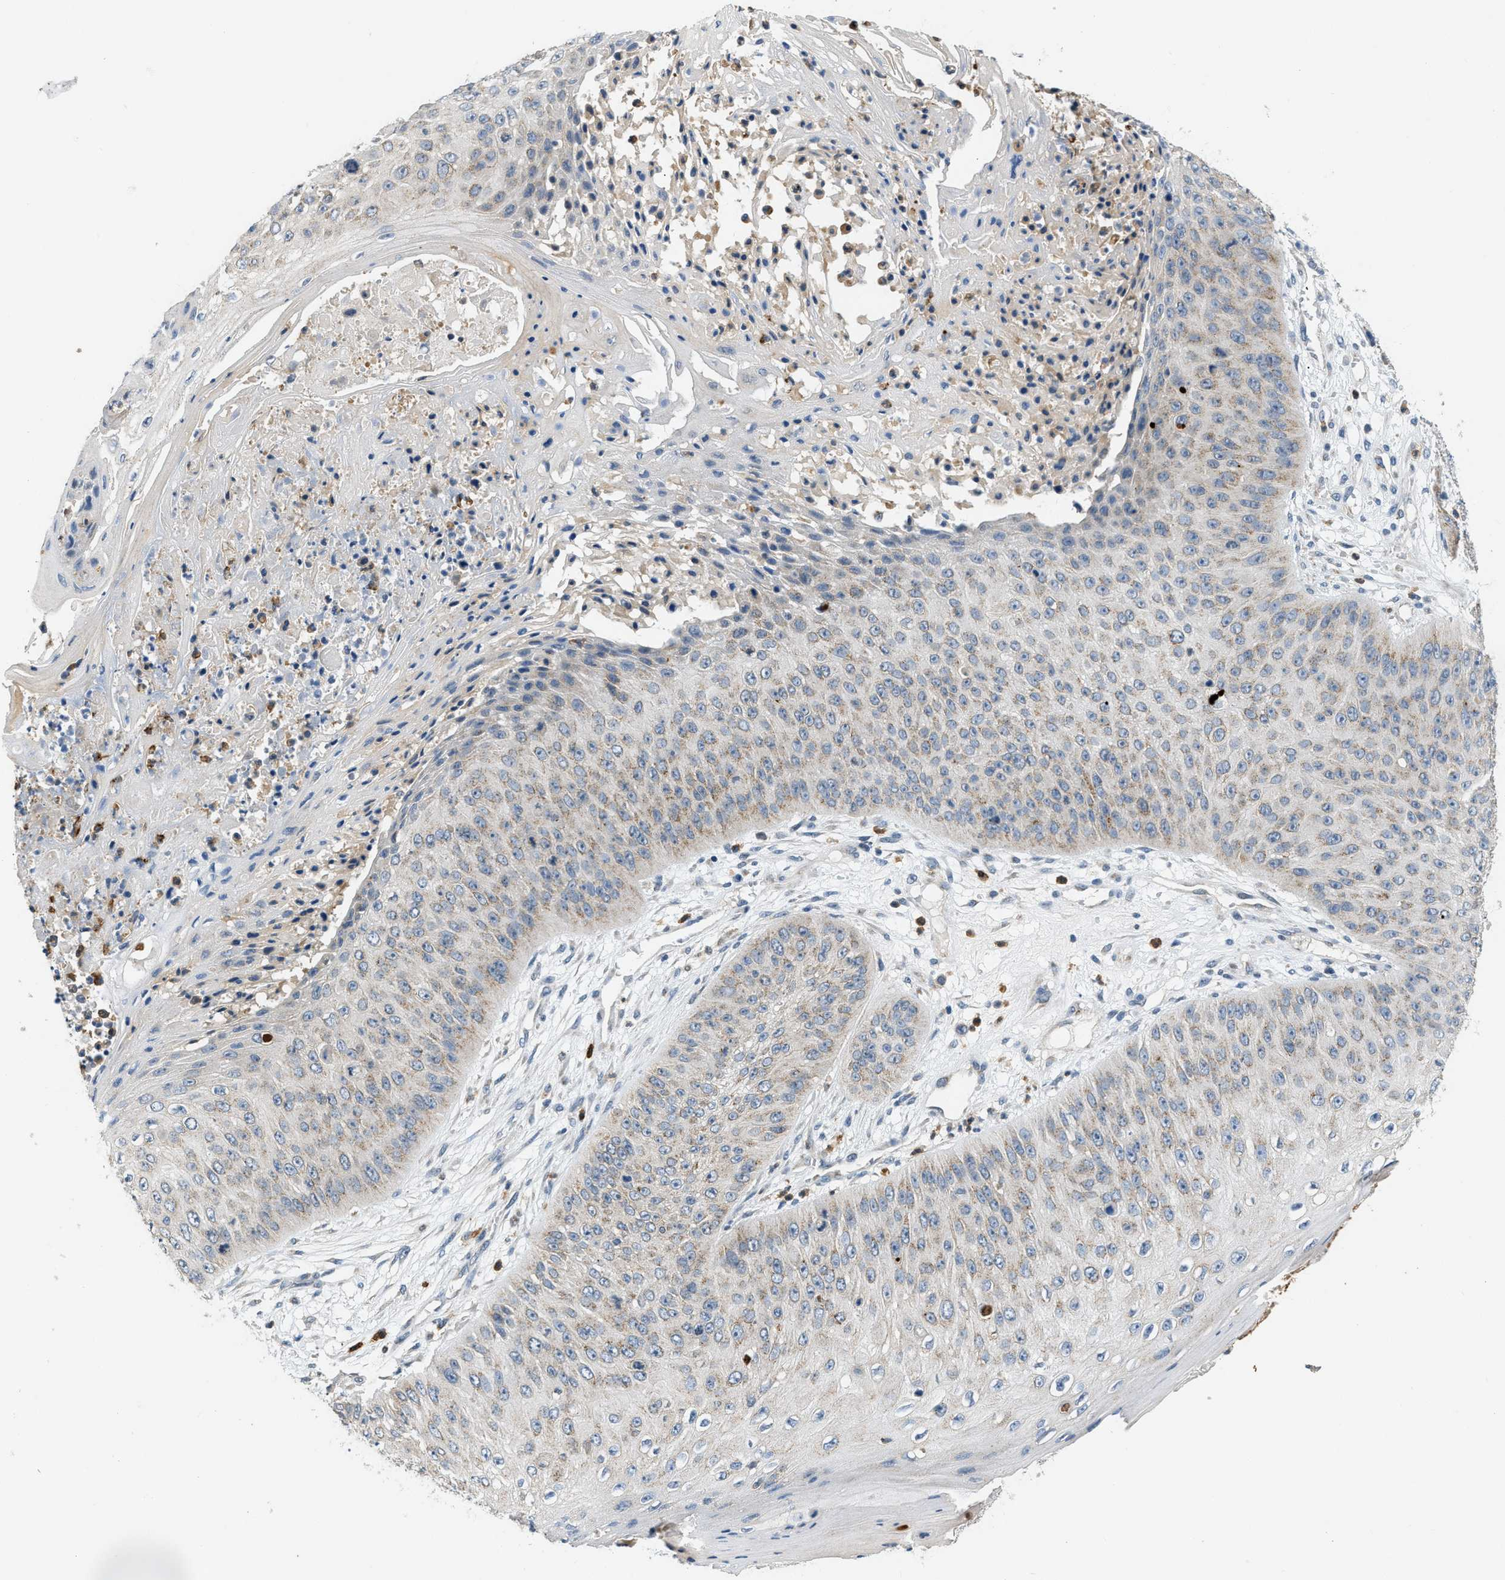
{"staining": {"intensity": "weak", "quantity": "<25%", "location": "cytoplasmic/membranous"}, "tissue": "skin cancer", "cell_type": "Tumor cells", "image_type": "cancer", "snomed": [{"axis": "morphology", "description": "Squamous cell carcinoma, NOS"}, {"axis": "topography", "description": "Skin"}], "caption": "The photomicrograph exhibits no significant positivity in tumor cells of skin cancer (squamous cell carcinoma).", "gene": "TOMM34", "patient": {"sex": "female", "age": 80}}